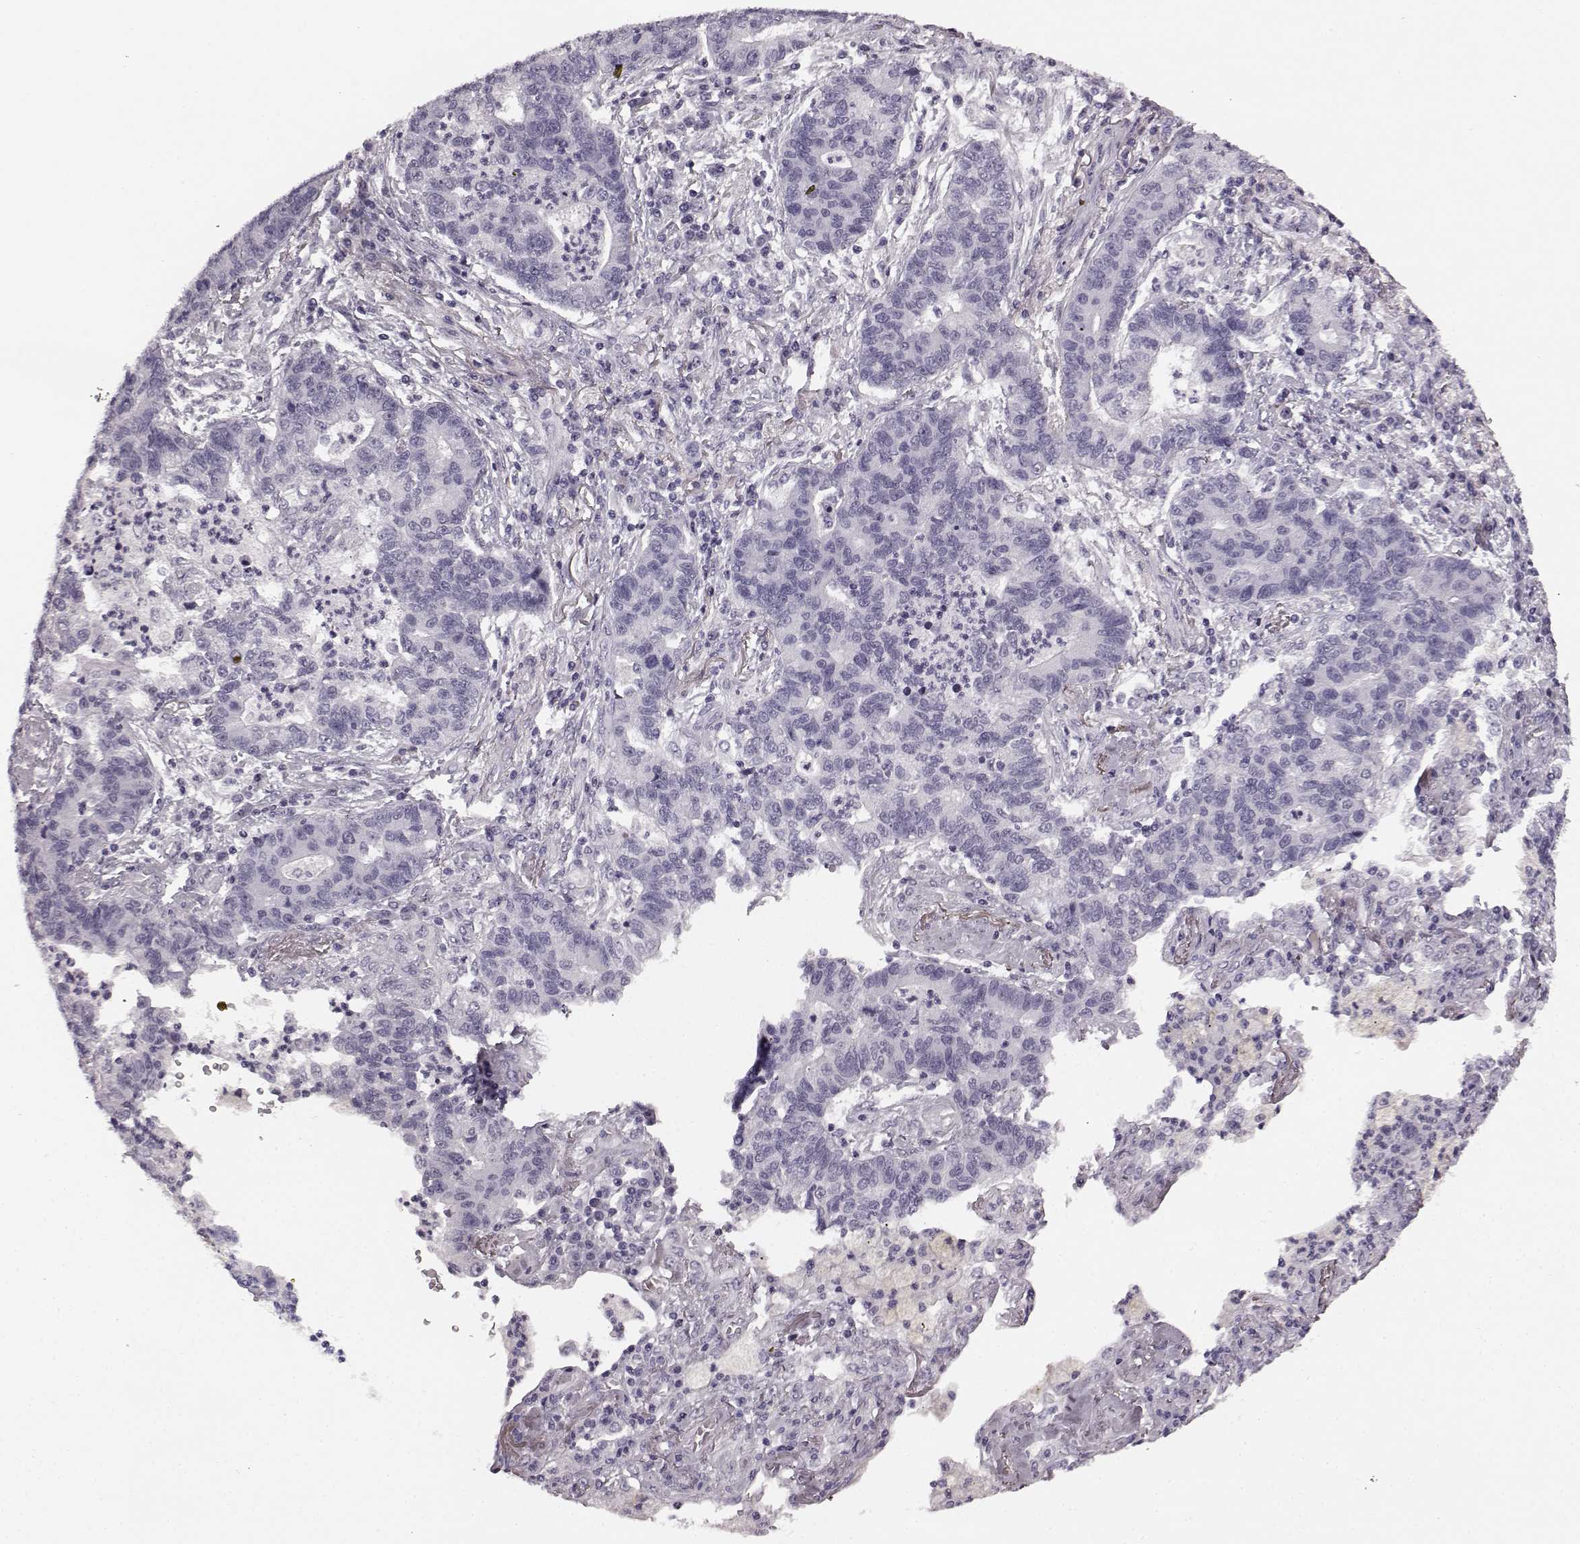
{"staining": {"intensity": "negative", "quantity": "none", "location": "none"}, "tissue": "lung cancer", "cell_type": "Tumor cells", "image_type": "cancer", "snomed": [{"axis": "morphology", "description": "Adenocarcinoma, NOS"}, {"axis": "topography", "description": "Lung"}], "caption": "The histopathology image displays no staining of tumor cells in lung adenocarcinoma.", "gene": "TMPRSS15", "patient": {"sex": "female", "age": 57}}